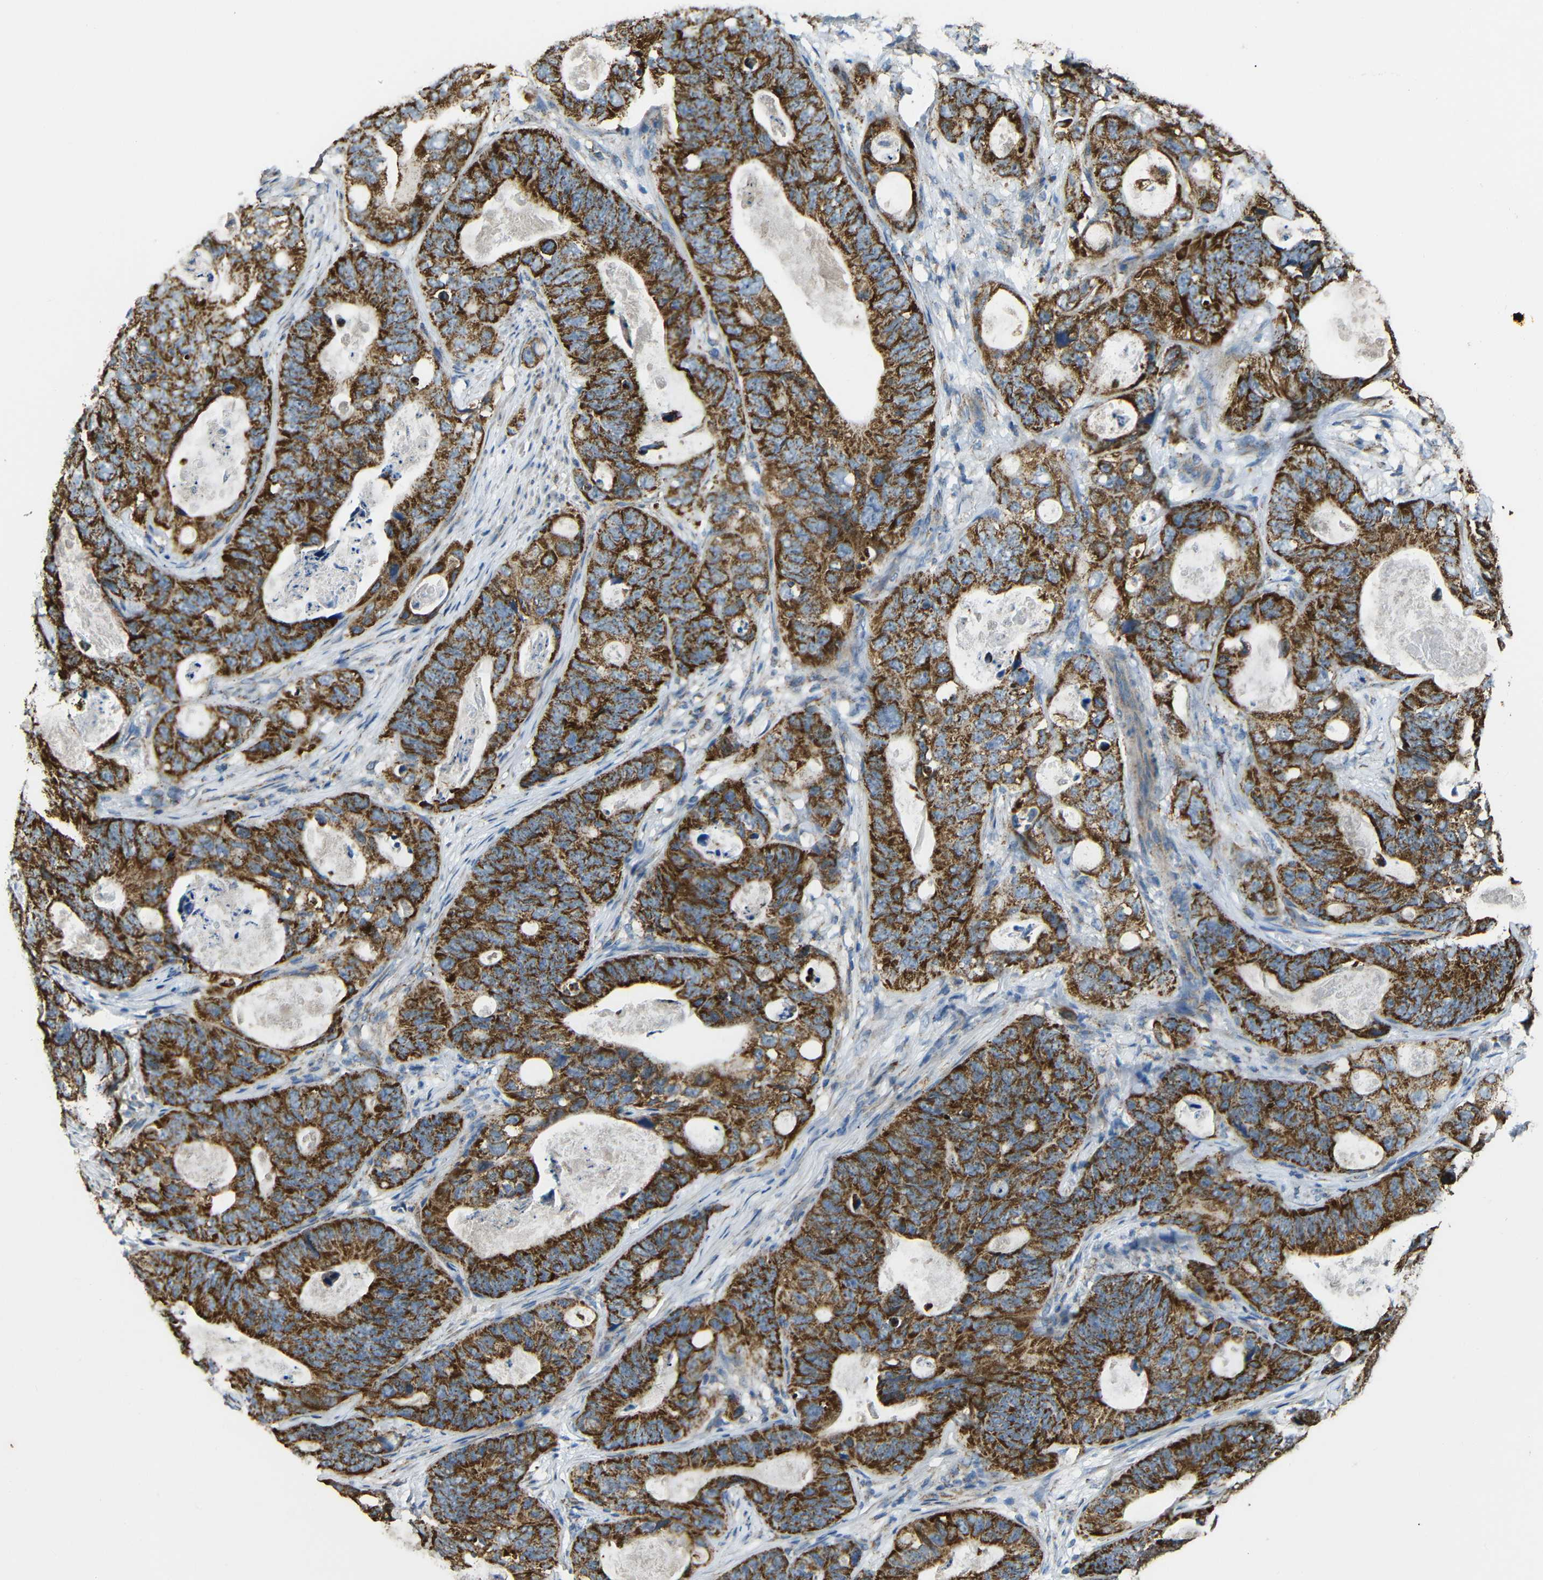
{"staining": {"intensity": "strong", "quantity": ">75%", "location": "cytoplasmic/membranous"}, "tissue": "stomach cancer", "cell_type": "Tumor cells", "image_type": "cancer", "snomed": [{"axis": "morphology", "description": "Adenocarcinoma, NOS"}, {"axis": "topography", "description": "Stomach"}], "caption": "Immunohistochemical staining of human stomach cancer shows high levels of strong cytoplasmic/membranous positivity in about >75% of tumor cells. (DAB IHC, brown staining for protein, blue staining for nuclei).", "gene": "NR3C2", "patient": {"sex": "female", "age": 89}}